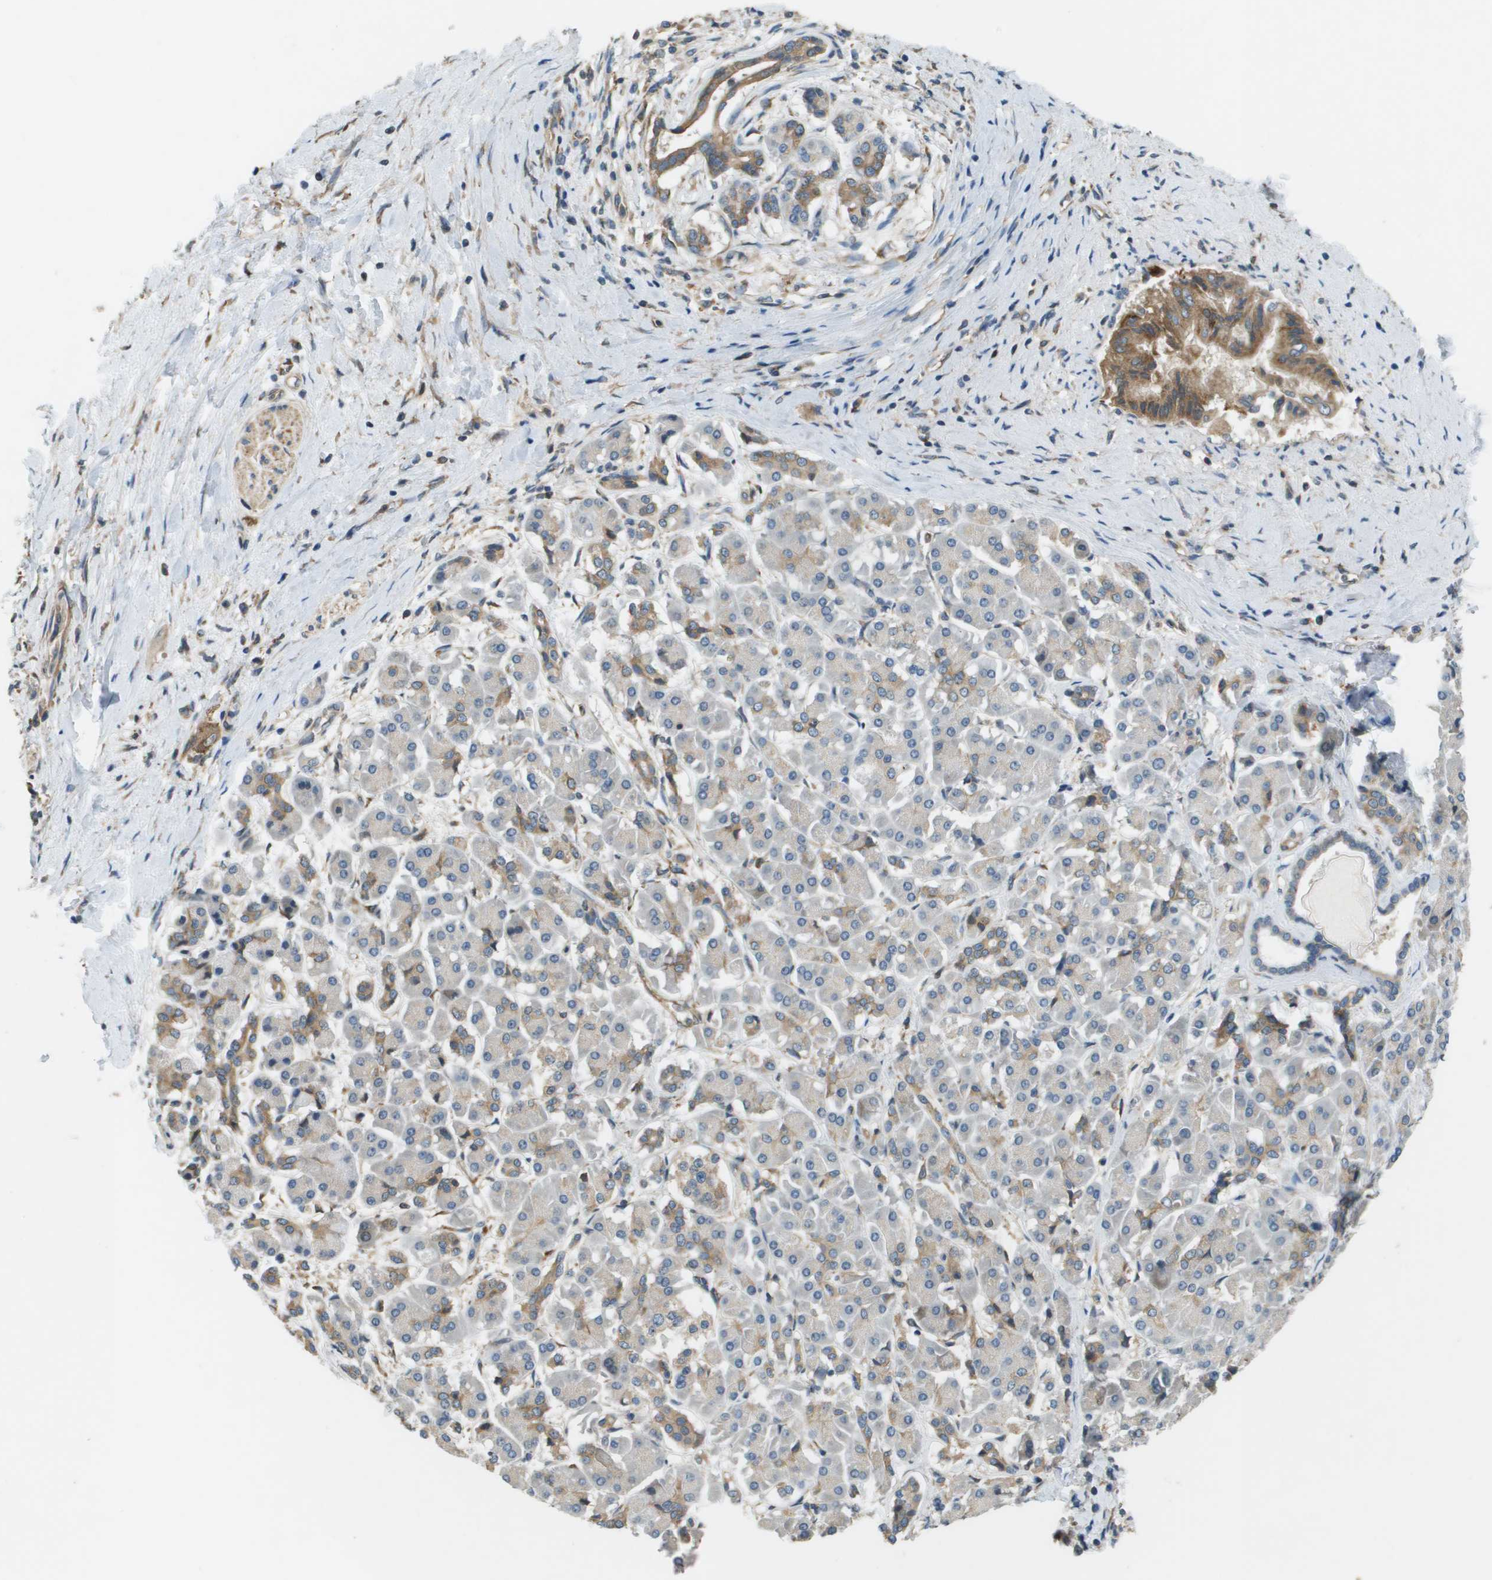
{"staining": {"intensity": "moderate", "quantity": "25%-75%", "location": "cytoplasmic/membranous"}, "tissue": "pancreatic cancer", "cell_type": "Tumor cells", "image_type": "cancer", "snomed": [{"axis": "morphology", "description": "Adenocarcinoma, NOS"}, {"axis": "topography", "description": "Pancreas"}], "caption": "Immunohistochemistry (IHC) staining of pancreatic cancer (adenocarcinoma), which shows medium levels of moderate cytoplasmic/membranous staining in approximately 25%-75% of tumor cells indicating moderate cytoplasmic/membranous protein positivity. The staining was performed using DAB (3,3'-diaminobenzidine) (brown) for protein detection and nuclei were counterstained in hematoxylin (blue).", "gene": "SAMSN1", "patient": {"sex": "male", "age": 55}}